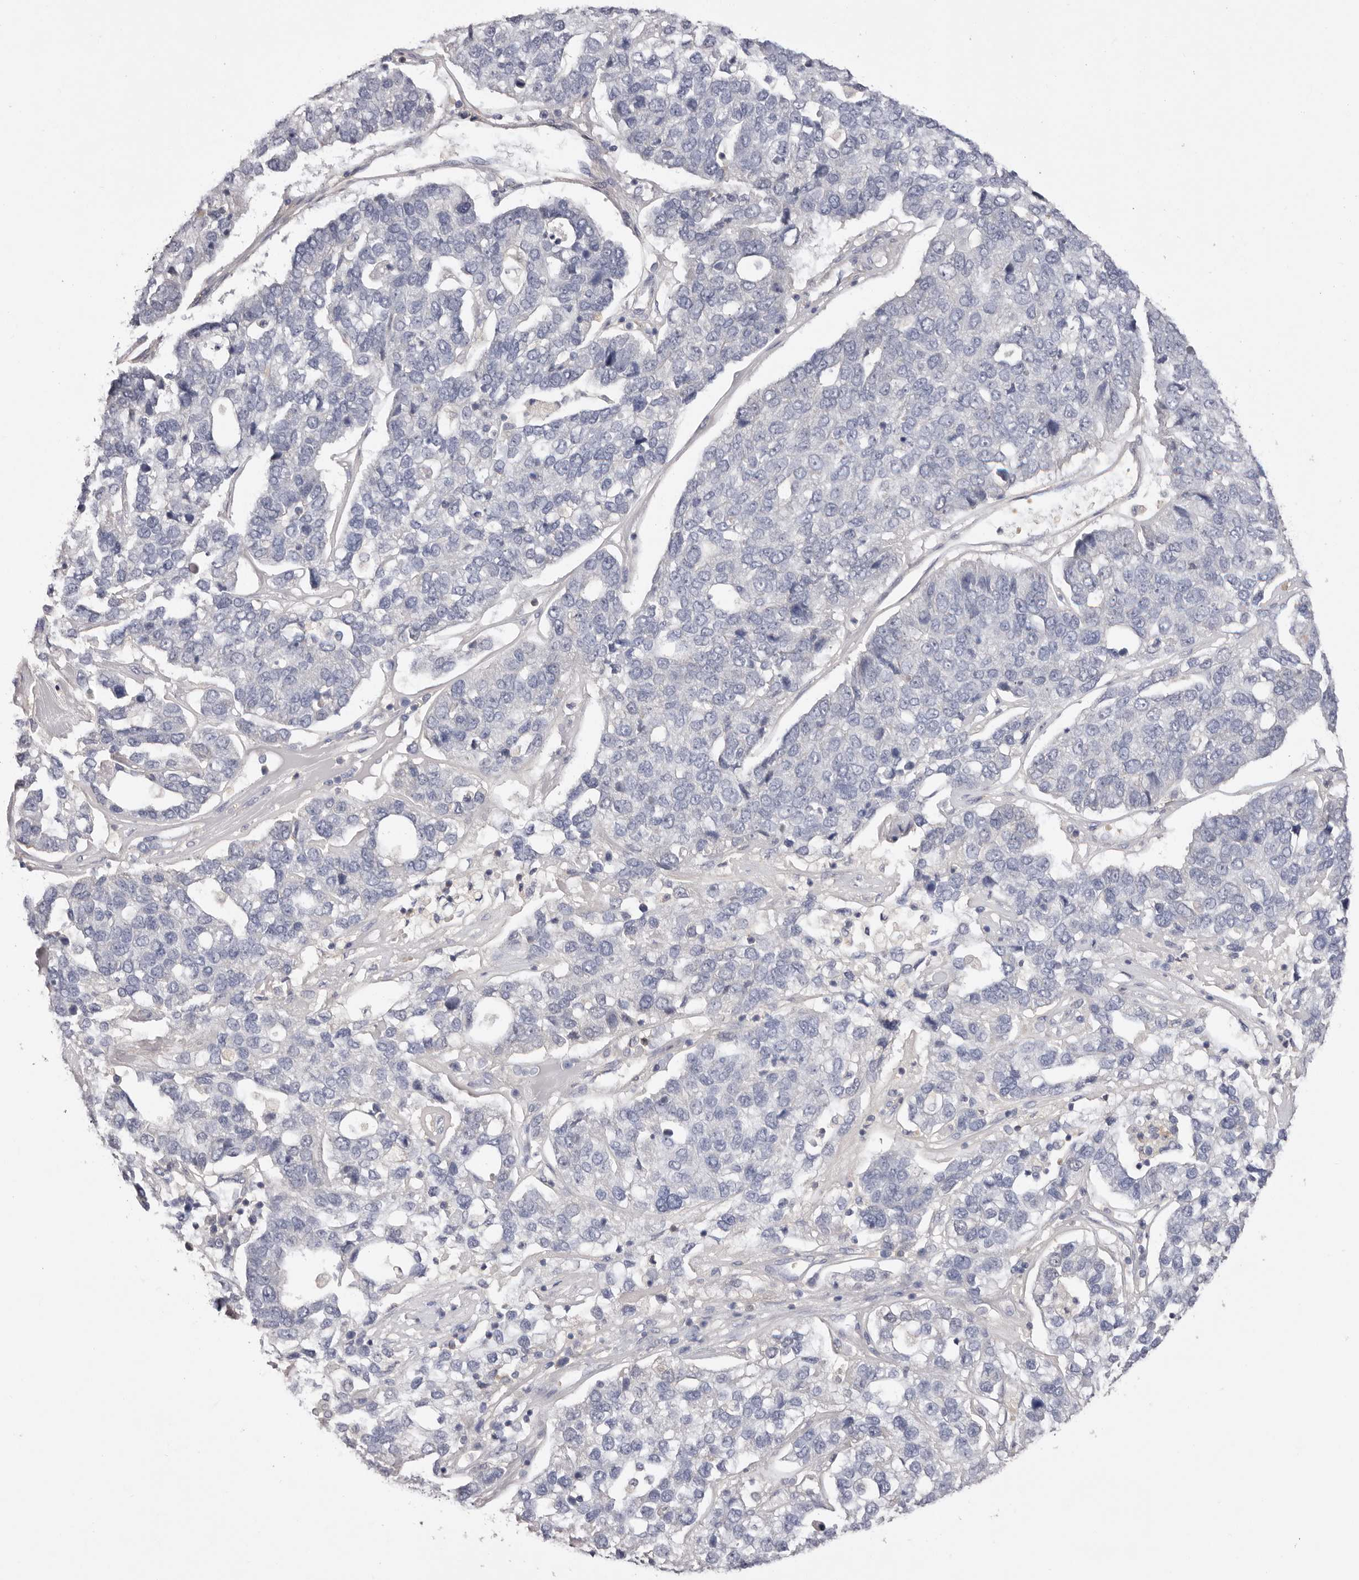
{"staining": {"intensity": "negative", "quantity": "none", "location": "none"}, "tissue": "pancreatic cancer", "cell_type": "Tumor cells", "image_type": "cancer", "snomed": [{"axis": "morphology", "description": "Adenocarcinoma, NOS"}, {"axis": "topography", "description": "Pancreas"}], "caption": "Immunohistochemistry micrograph of neoplastic tissue: human adenocarcinoma (pancreatic) stained with DAB reveals no significant protein expression in tumor cells. (Immunohistochemistry, brightfield microscopy, high magnification).", "gene": "S1PR5", "patient": {"sex": "female", "age": 61}}